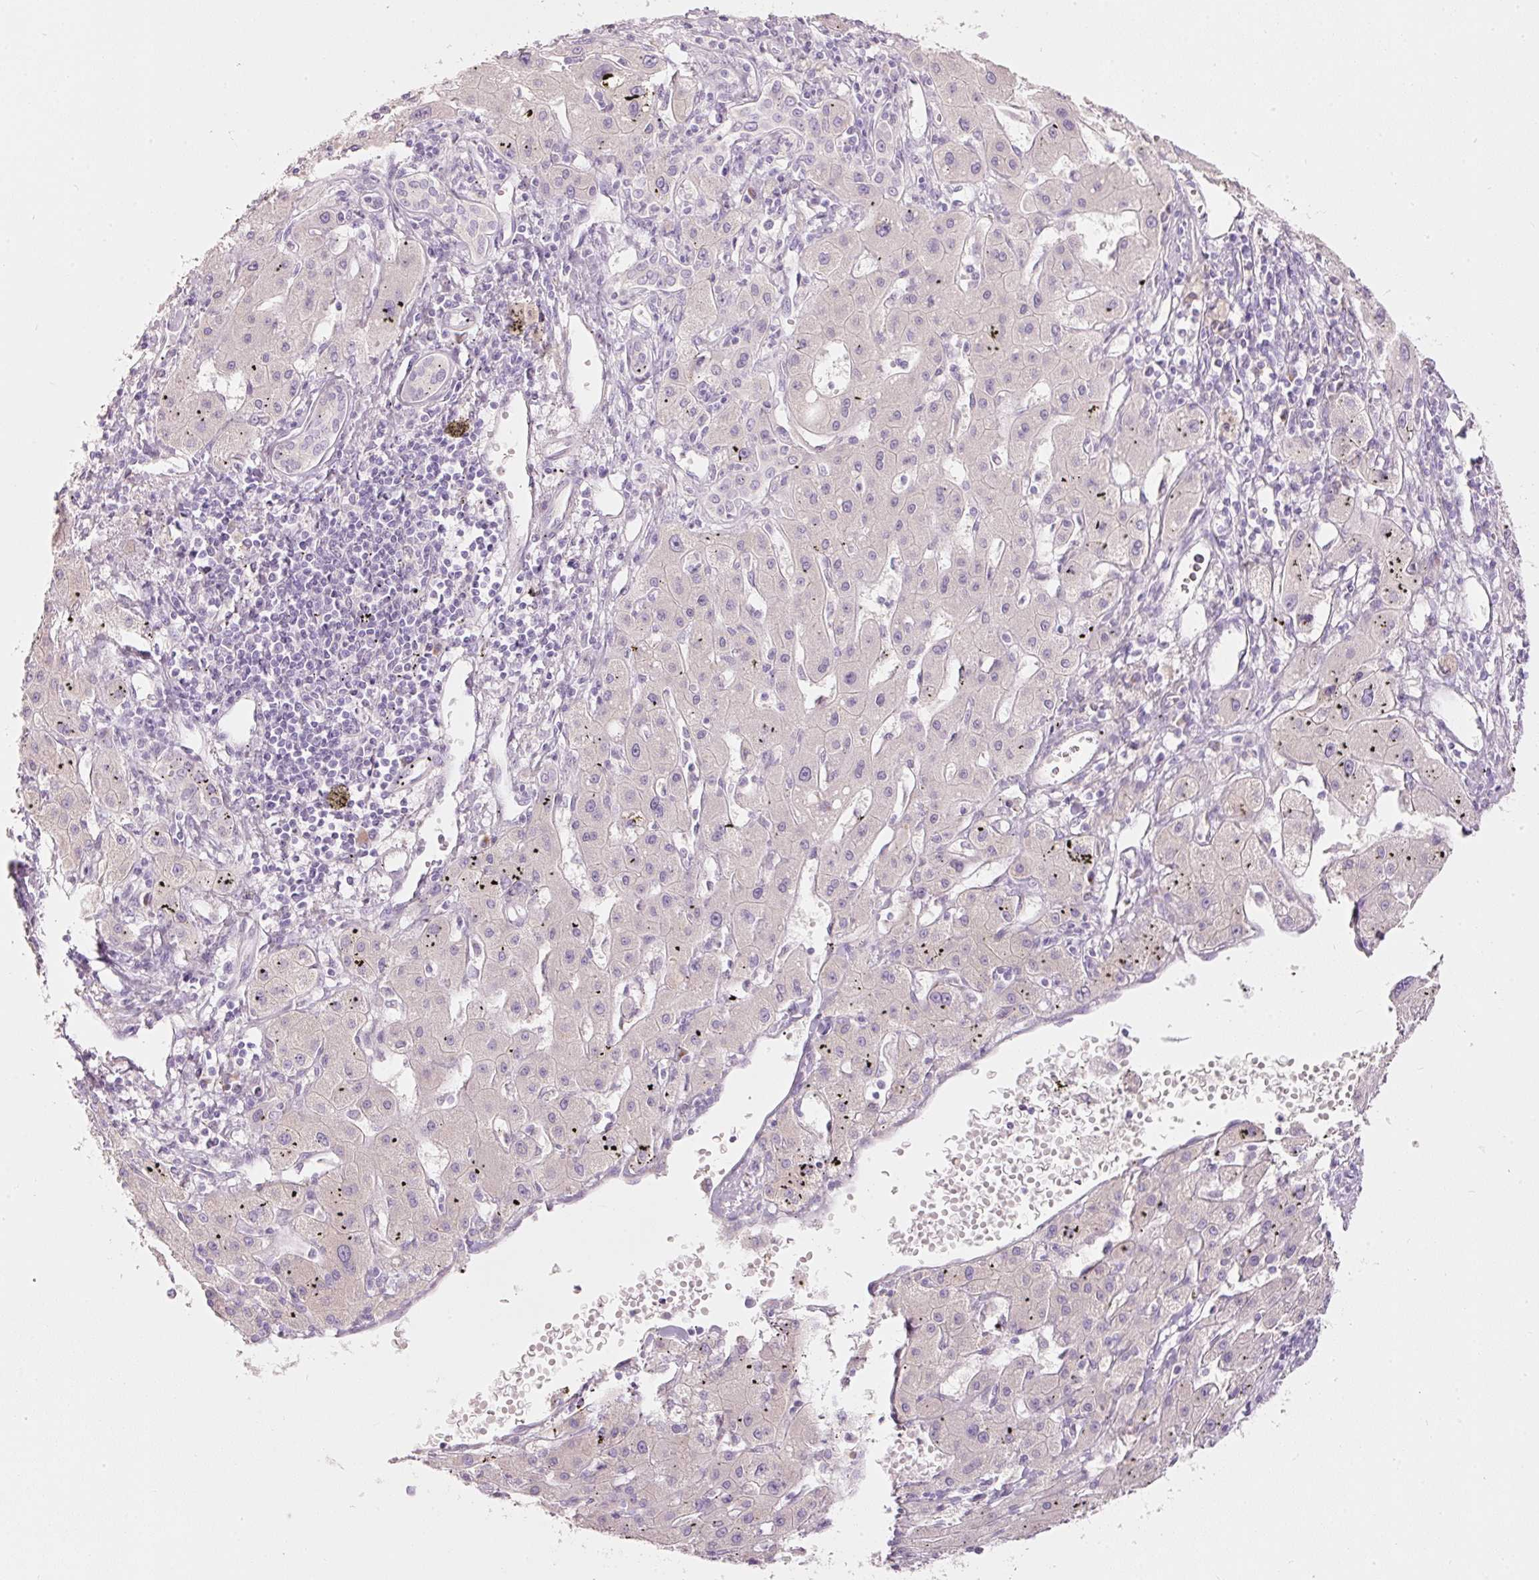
{"staining": {"intensity": "negative", "quantity": "none", "location": "none"}, "tissue": "liver cancer", "cell_type": "Tumor cells", "image_type": "cancer", "snomed": [{"axis": "morphology", "description": "Carcinoma, Hepatocellular, NOS"}, {"axis": "topography", "description": "Liver"}], "caption": "Protein analysis of liver hepatocellular carcinoma reveals no significant expression in tumor cells. (Immunohistochemistry (ihc), brightfield microscopy, high magnification).", "gene": "PDXDC1", "patient": {"sex": "male", "age": 72}}